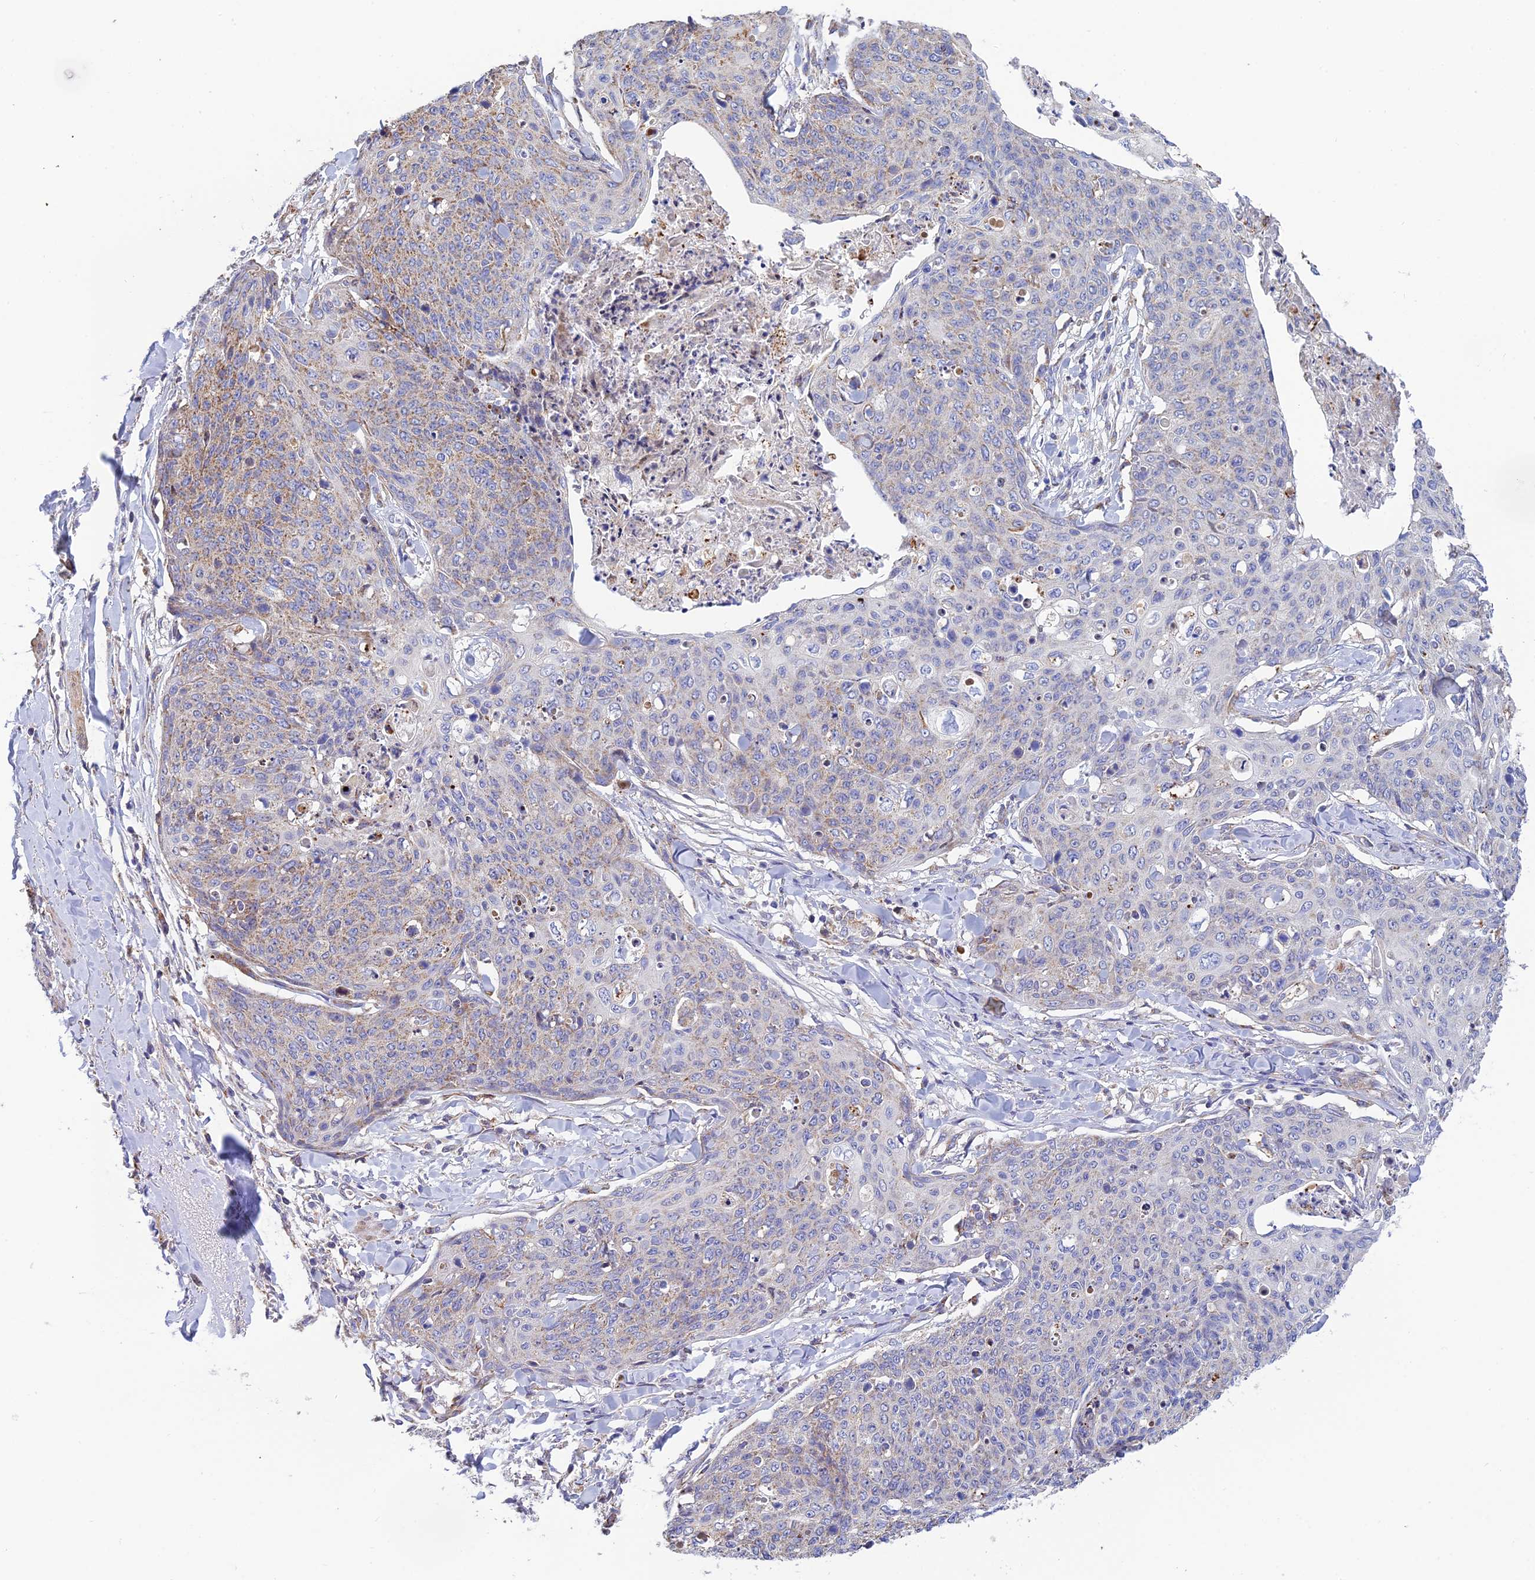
{"staining": {"intensity": "weak", "quantity": "25%-75%", "location": "cytoplasmic/membranous"}, "tissue": "skin cancer", "cell_type": "Tumor cells", "image_type": "cancer", "snomed": [{"axis": "morphology", "description": "Squamous cell carcinoma, NOS"}, {"axis": "topography", "description": "Skin"}, {"axis": "topography", "description": "Vulva"}], "caption": "A brown stain shows weak cytoplasmic/membranous positivity of a protein in skin cancer tumor cells.", "gene": "CSPG4", "patient": {"sex": "female", "age": 85}}